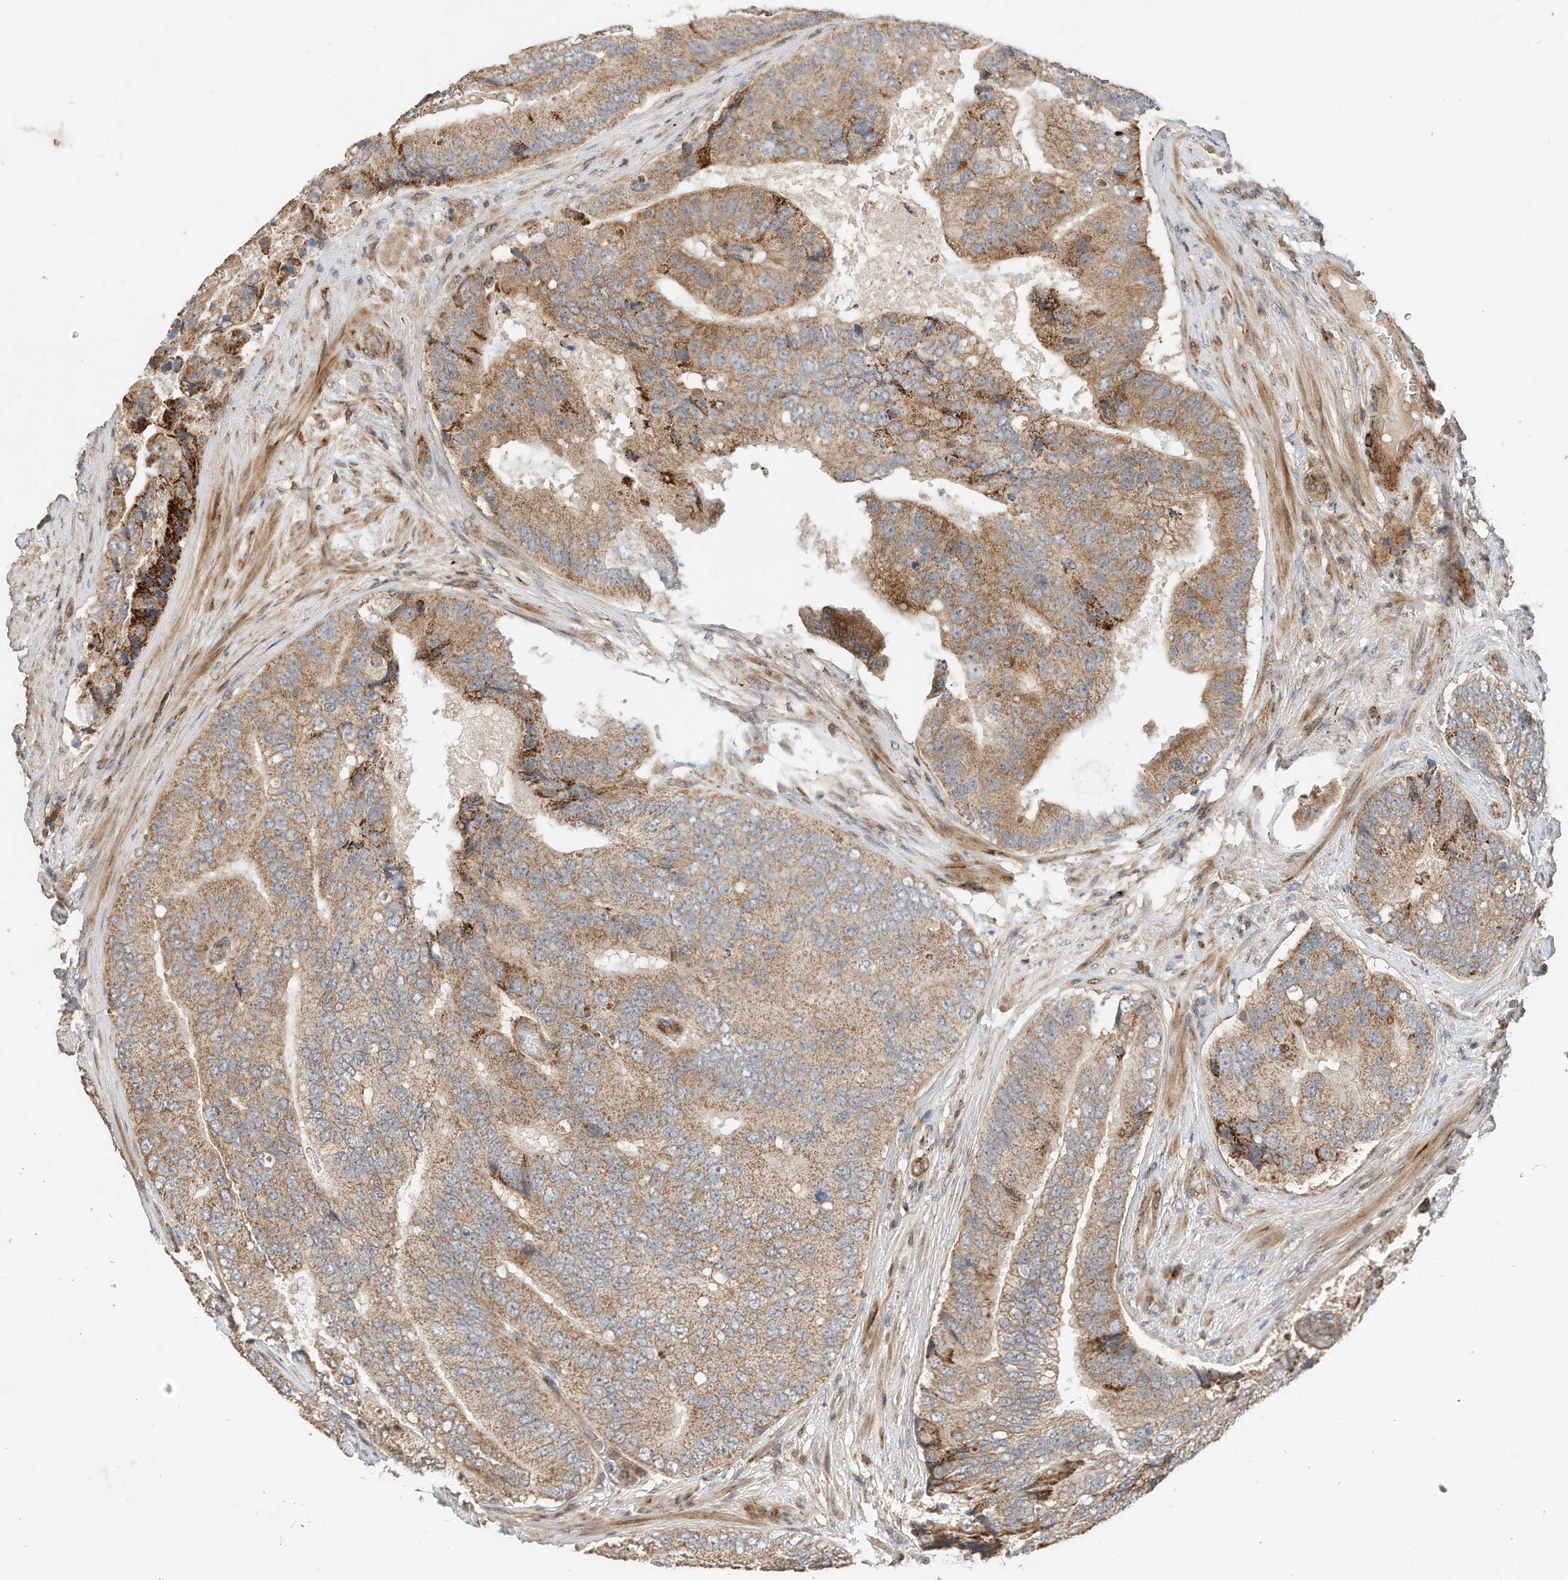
{"staining": {"intensity": "moderate", "quantity": ">75%", "location": "cytoplasmic/membranous"}, "tissue": "prostate cancer", "cell_type": "Tumor cells", "image_type": "cancer", "snomed": [{"axis": "morphology", "description": "Adenocarcinoma, High grade"}, {"axis": "topography", "description": "Prostate"}], "caption": "Immunohistochemical staining of prostate cancer reveals medium levels of moderate cytoplasmic/membranous protein staining in approximately >75% of tumor cells.", "gene": "CPAMD8", "patient": {"sex": "male", "age": 70}}